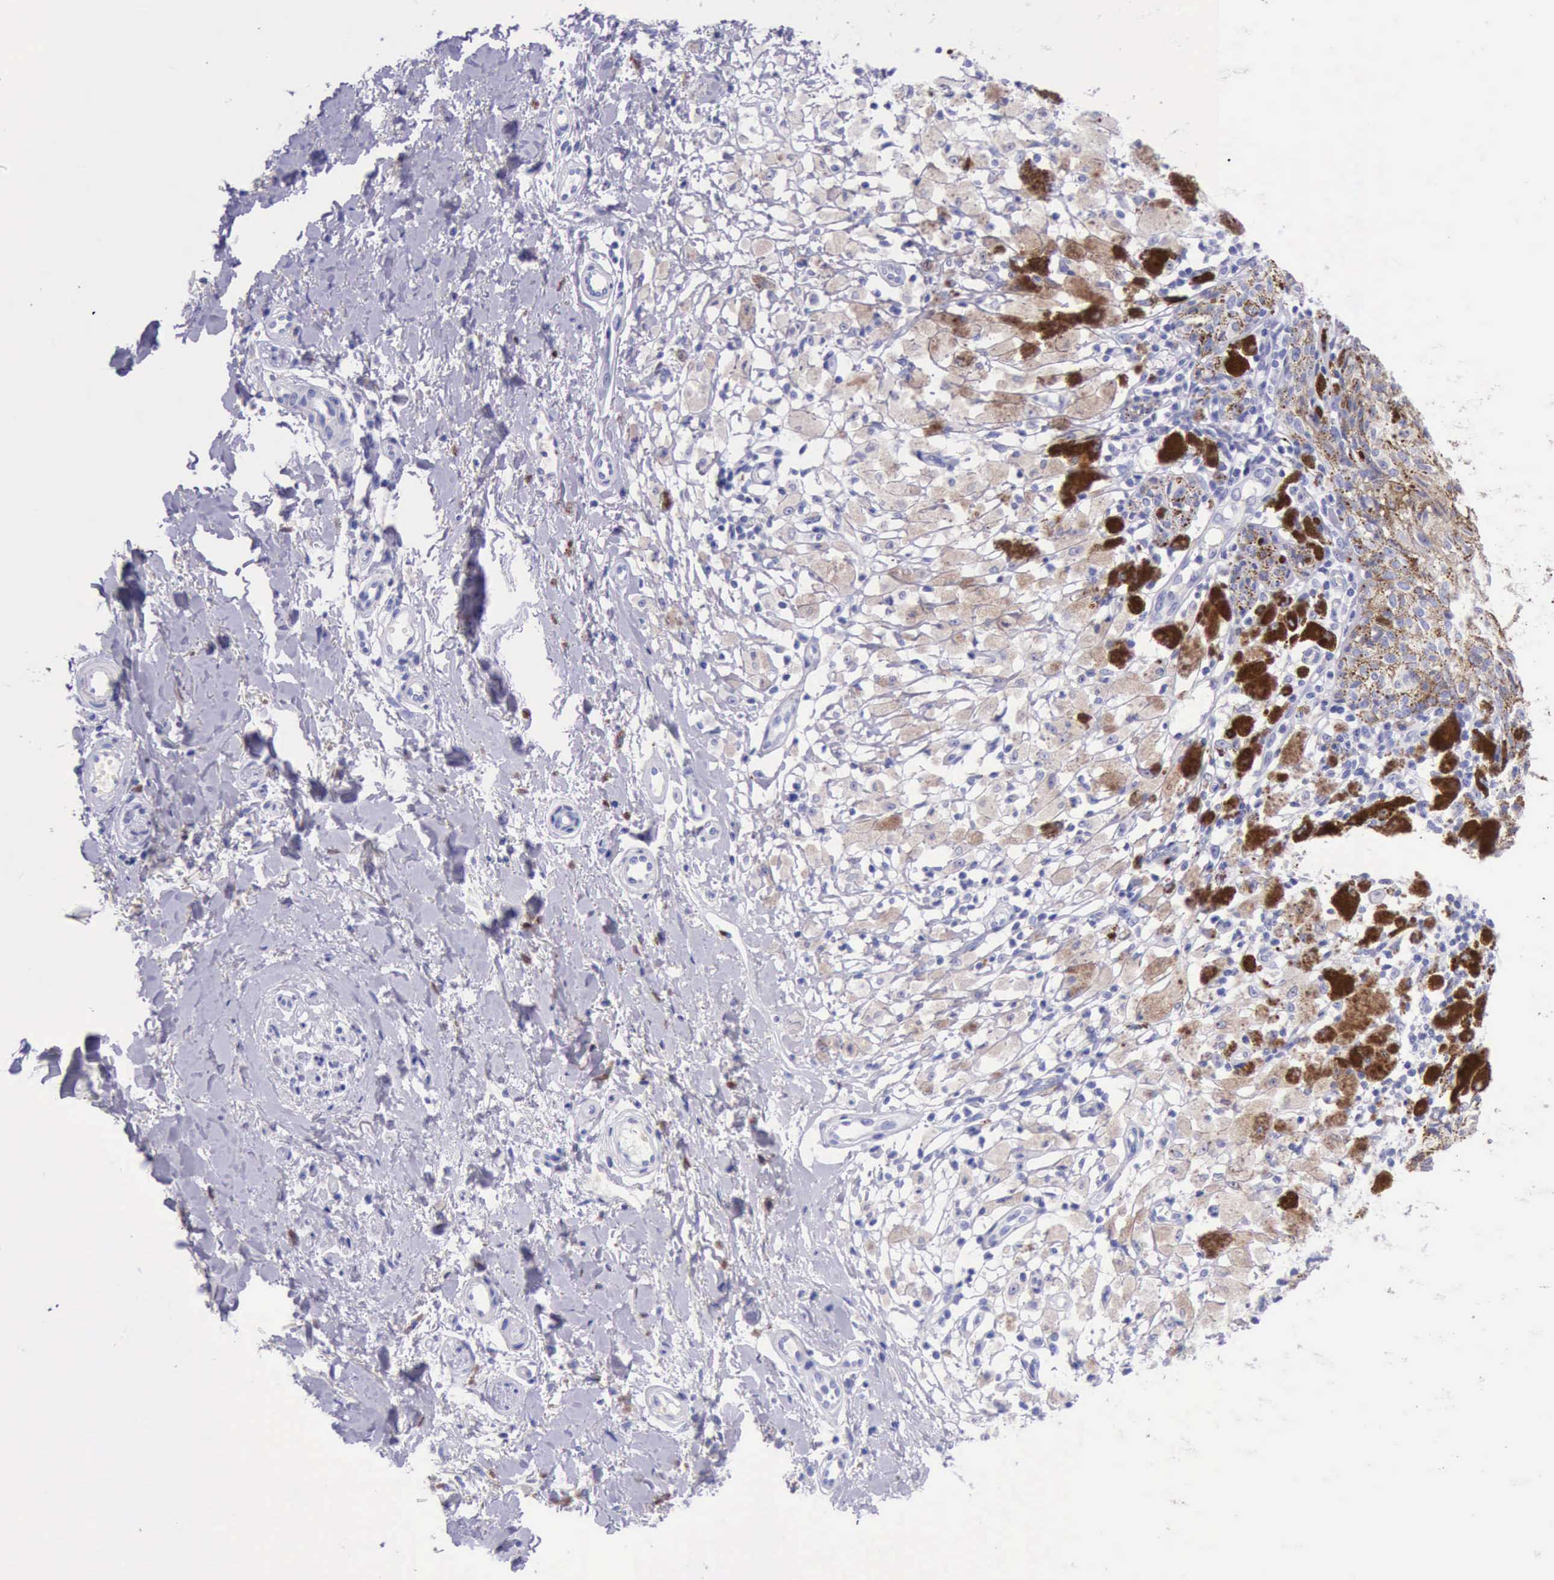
{"staining": {"intensity": "weak", "quantity": "25%-75%", "location": "cytoplasmic/membranous"}, "tissue": "melanoma", "cell_type": "Tumor cells", "image_type": "cancer", "snomed": [{"axis": "morphology", "description": "Malignant melanoma, NOS"}, {"axis": "topography", "description": "Skin"}], "caption": "DAB immunohistochemical staining of human malignant melanoma exhibits weak cytoplasmic/membranous protein staining in about 25%-75% of tumor cells.", "gene": "KRT8", "patient": {"sex": "male", "age": 88}}